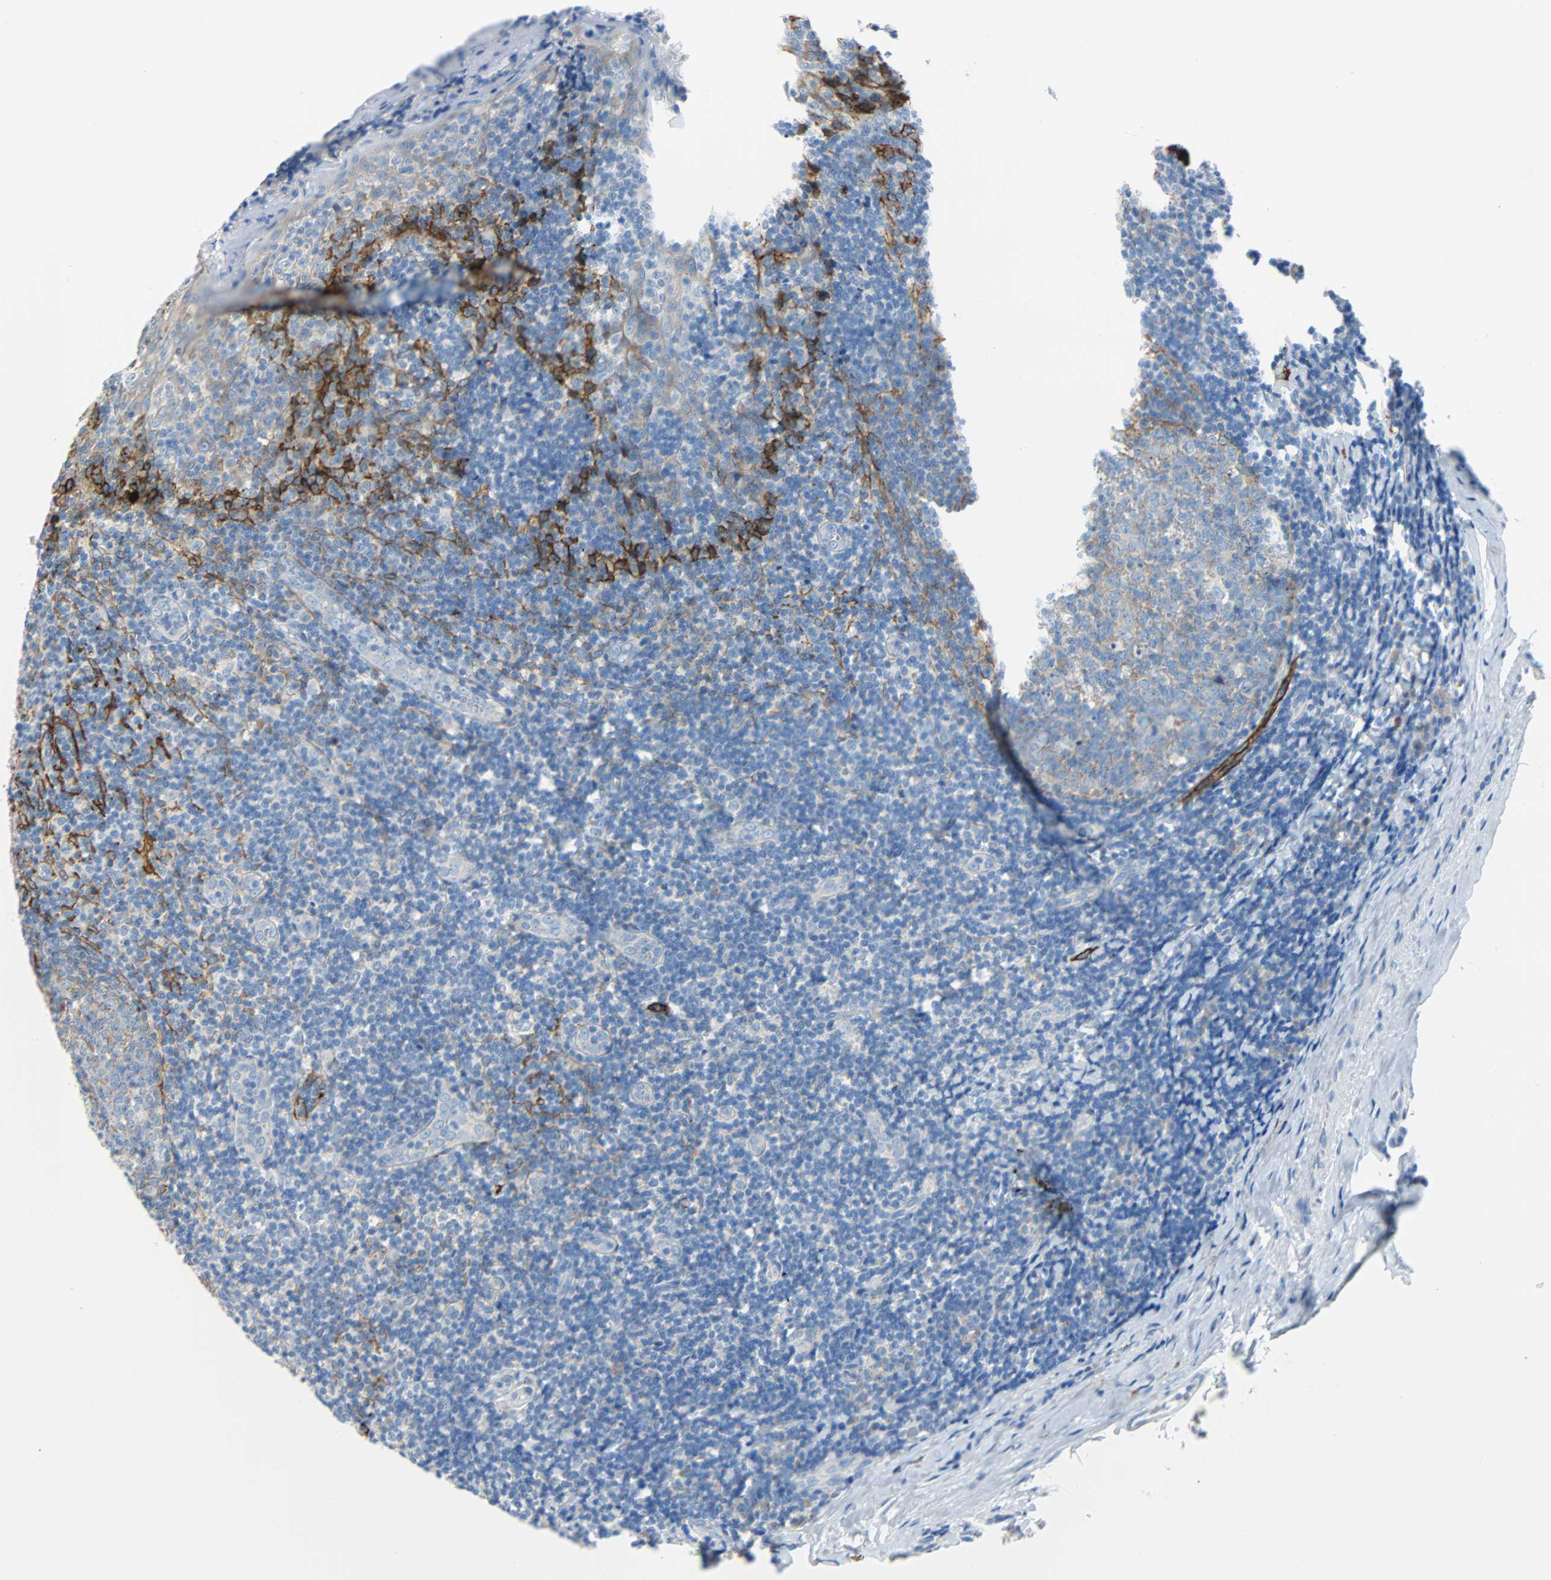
{"staining": {"intensity": "weak", "quantity": "25%-75%", "location": "cytoplasmic/membranous"}, "tissue": "tonsil", "cell_type": "Germinal center cells", "image_type": "normal", "snomed": [{"axis": "morphology", "description": "Normal tissue, NOS"}, {"axis": "topography", "description": "Tonsil"}], "caption": "Brown immunohistochemical staining in unremarkable tonsil demonstrates weak cytoplasmic/membranous positivity in approximately 25%-75% of germinal center cells. (Brightfield microscopy of DAB IHC at high magnification).", "gene": "PDPN", "patient": {"sex": "male", "age": 31}}